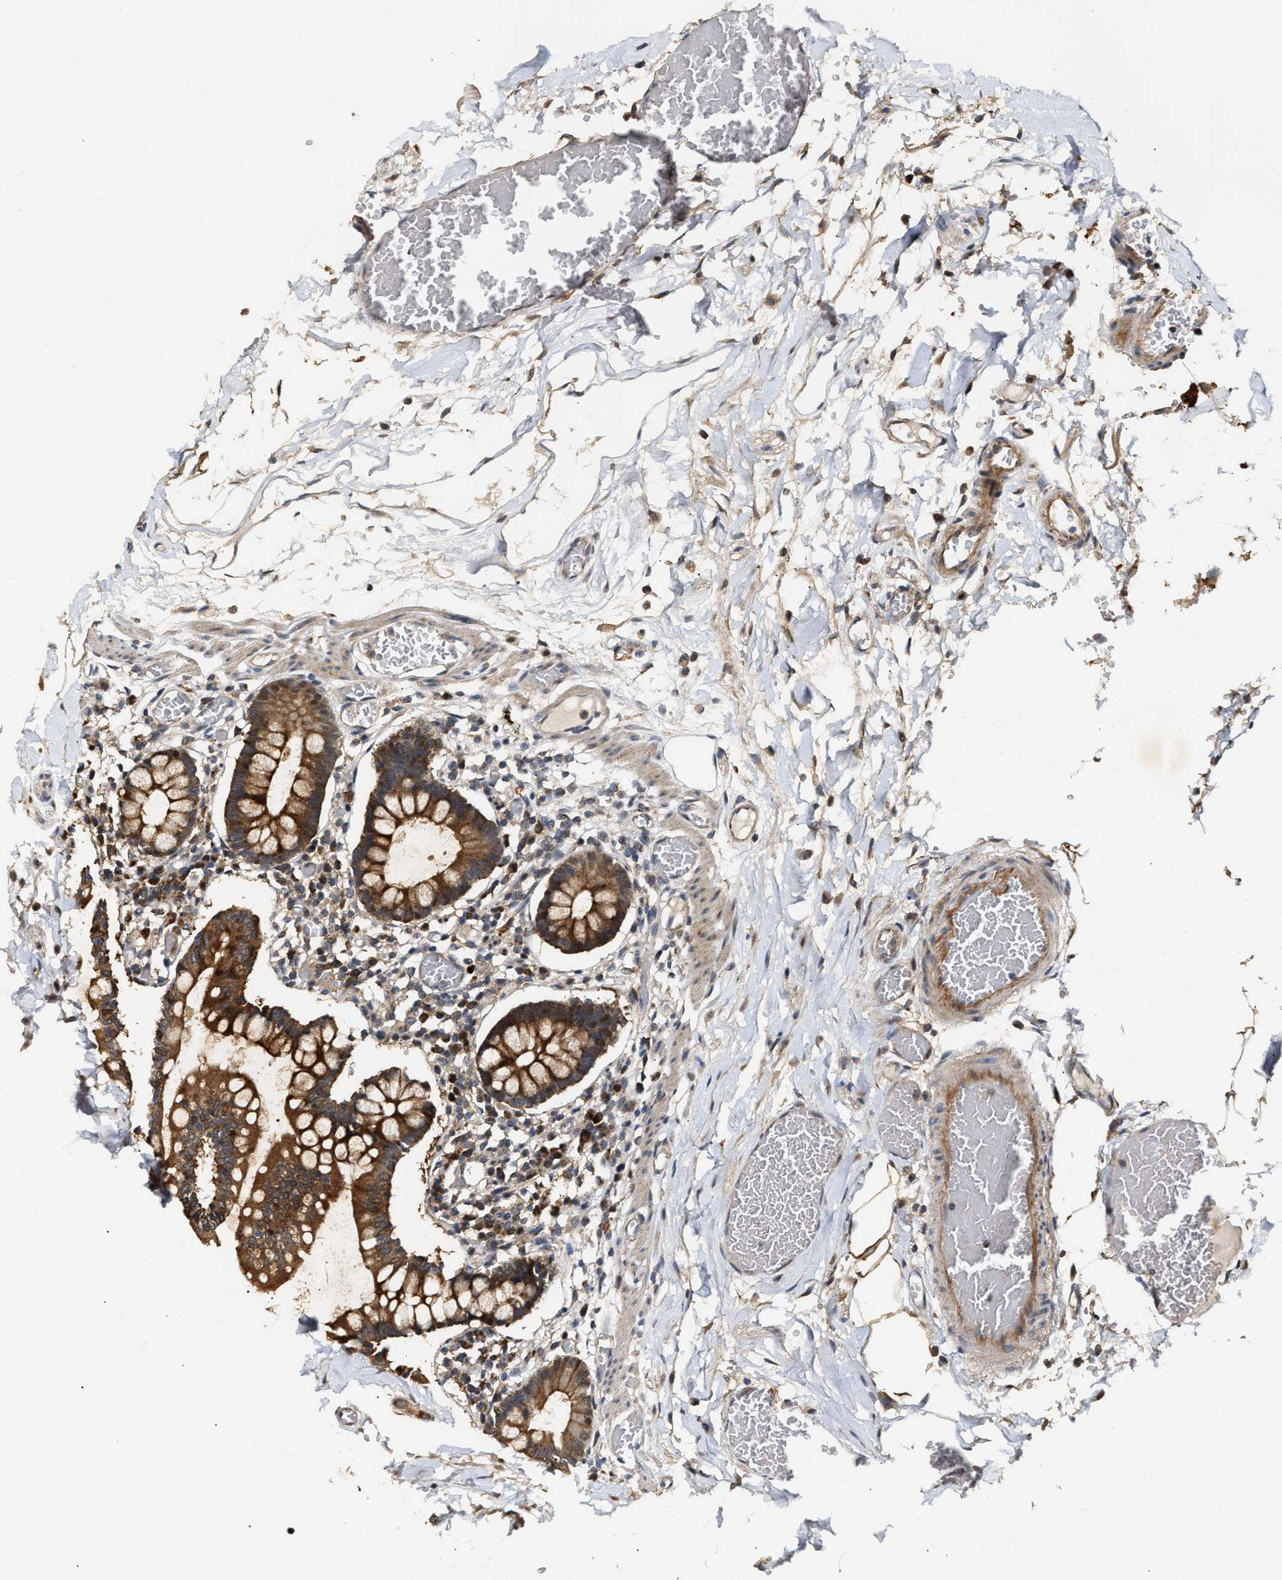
{"staining": {"intensity": "strong", "quantity": ">75%", "location": "cytoplasmic/membranous"}, "tissue": "small intestine", "cell_type": "Glandular cells", "image_type": "normal", "snomed": [{"axis": "morphology", "description": "Normal tissue, NOS"}, {"axis": "topography", "description": "Small intestine"}], "caption": "Strong cytoplasmic/membranous expression for a protein is present in about >75% of glandular cells of benign small intestine using IHC.", "gene": "EXTL2", "patient": {"sex": "female", "age": 61}}